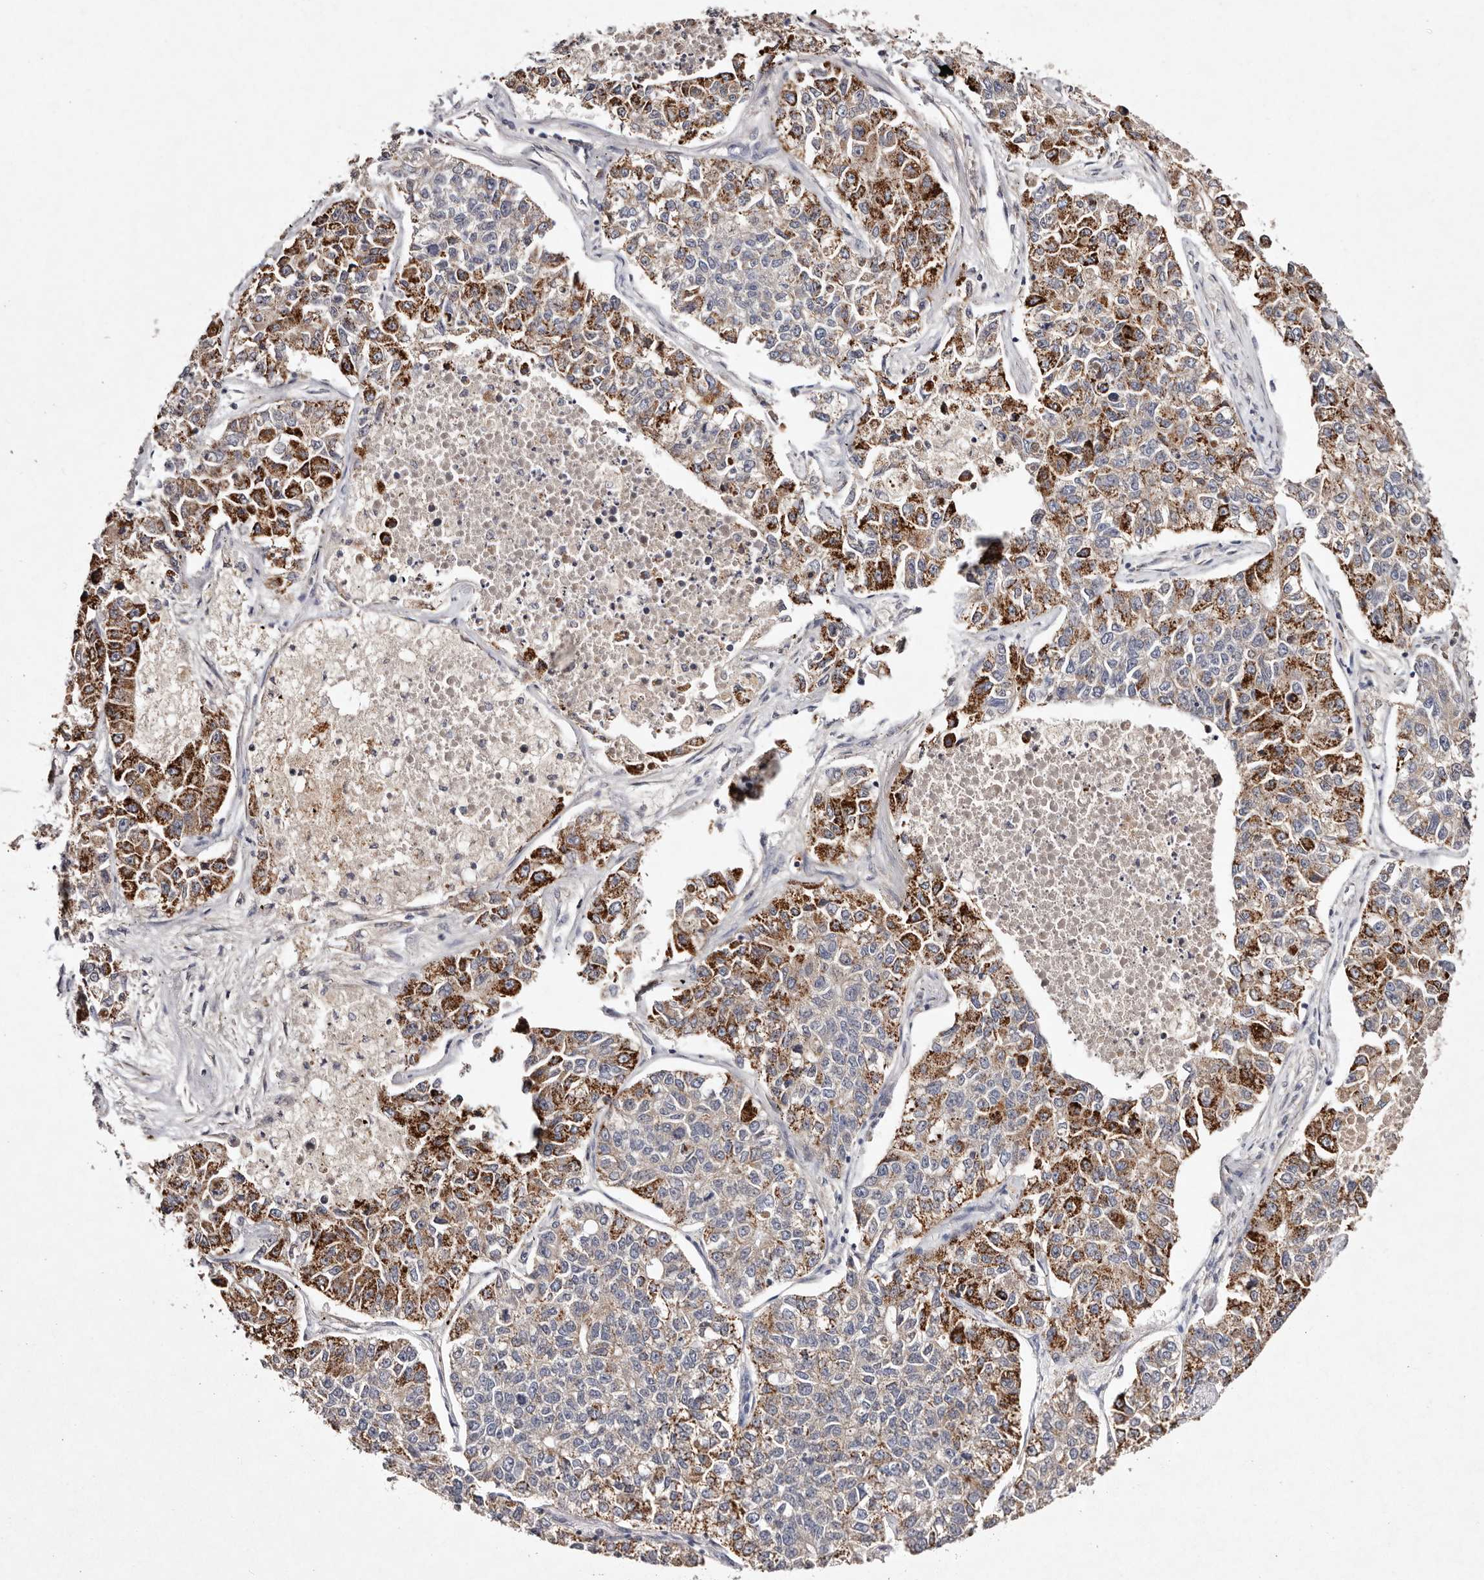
{"staining": {"intensity": "moderate", "quantity": "25%-75%", "location": "cytoplasmic/membranous"}, "tissue": "lung cancer", "cell_type": "Tumor cells", "image_type": "cancer", "snomed": [{"axis": "morphology", "description": "Adenocarcinoma, NOS"}, {"axis": "topography", "description": "Lung"}], "caption": "High-power microscopy captured an IHC micrograph of lung cancer (adenocarcinoma), revealing moderate cytoplasmic/membranous positivity in about 25%-75% of tumor cells.", "gene": "TSC2", "patient": {"sex": "male", "age": 49}}